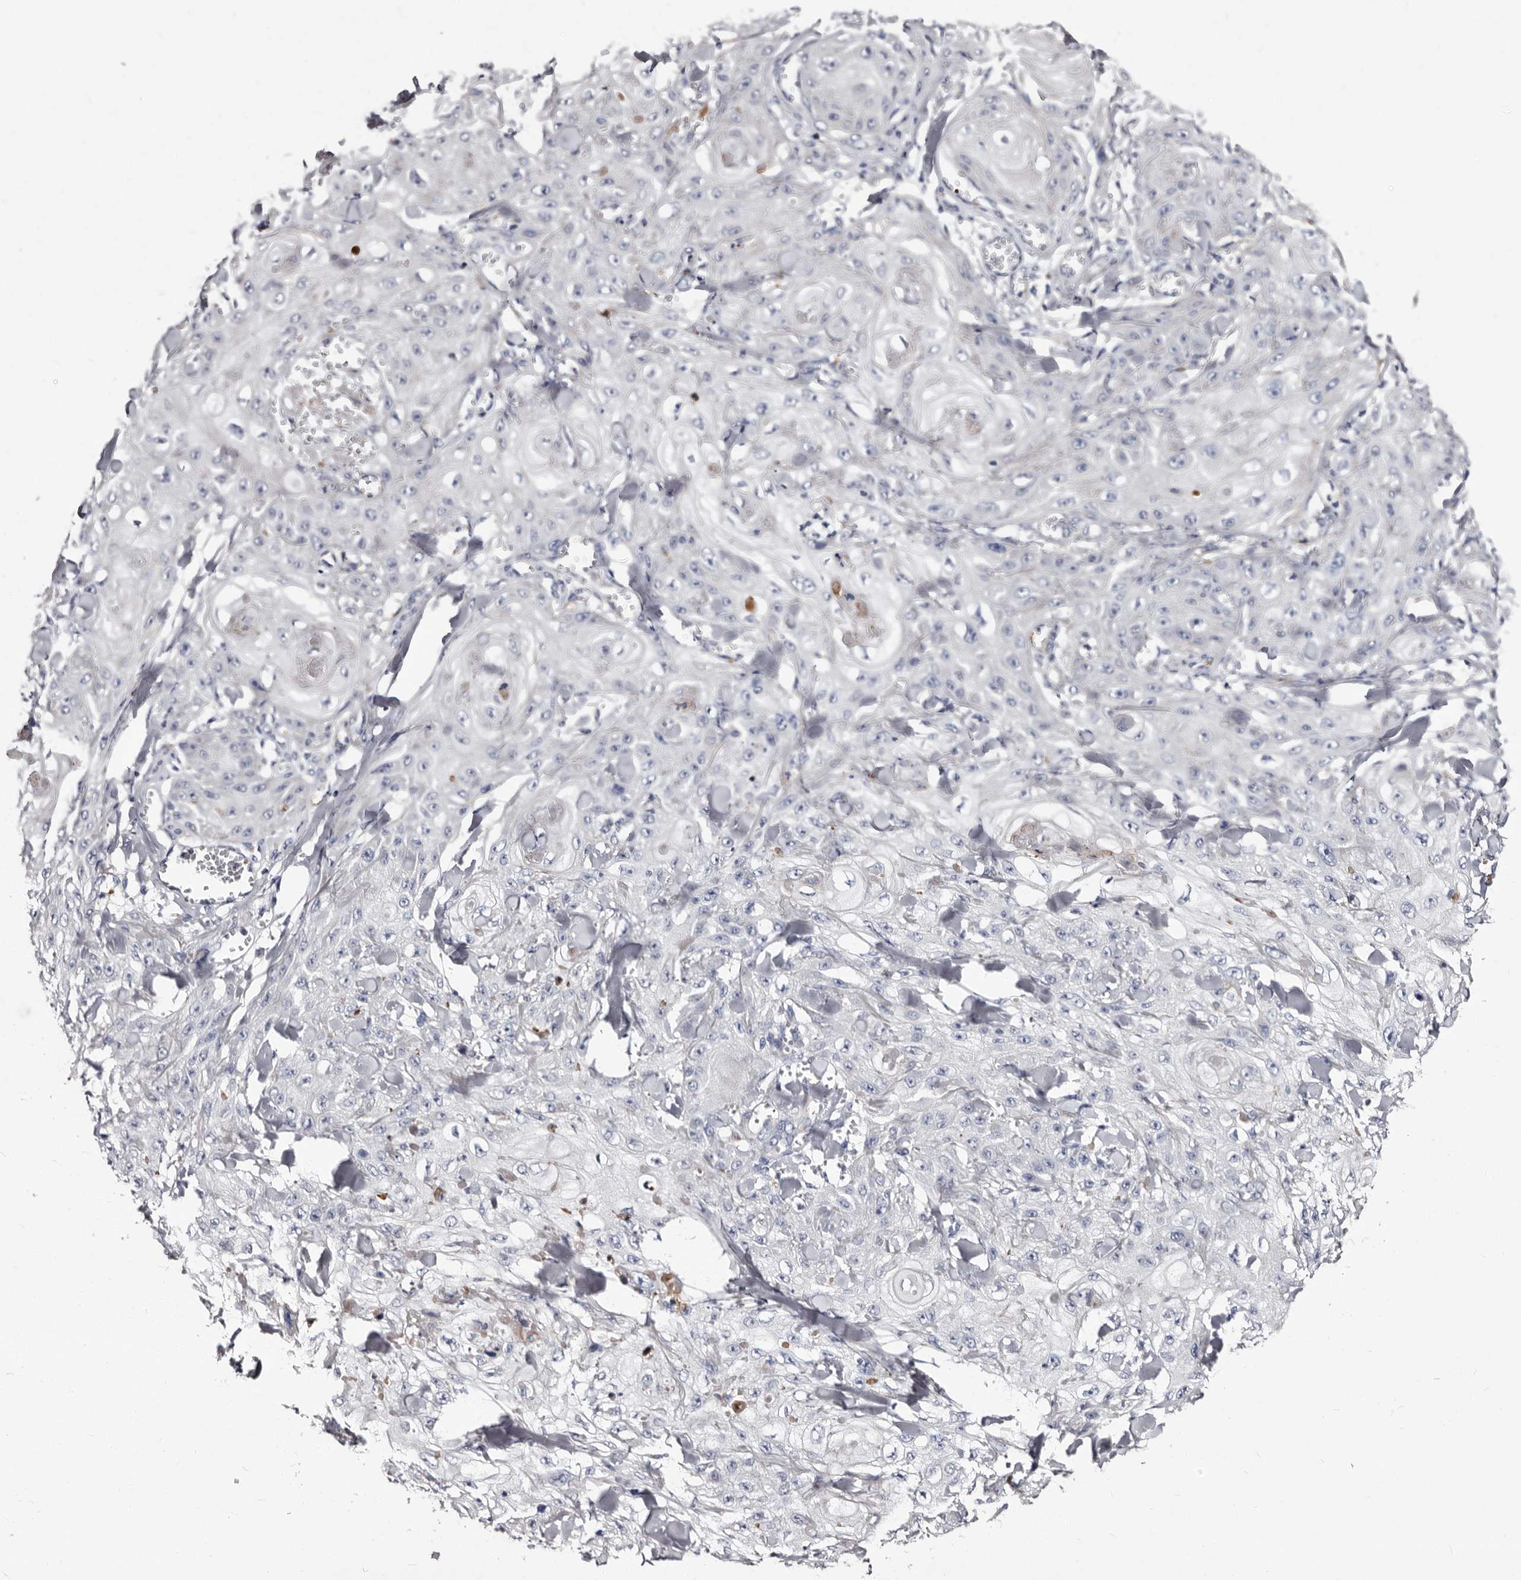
{"staining": {"intensity": "negative", "quantity": "none", "location": "none"}, "tissue": "skin cancer", "cell_type": "Tumor cells", "image_type": "cancer", "snomed": [{"axis": "morphology", "description": "Squamous cell carcinoma, NOS"}, {"axis": "topography", "description": "Skin"}], "caption": "Immunohistochemistry (IHC) image of neoplastic tissue: human squamous cell carcinoma (skin) stained with DAB reveals no significant protein expression in tumor cells.", "gene": "AUNIP", "patient": {"sex": "male", "age": 74}}